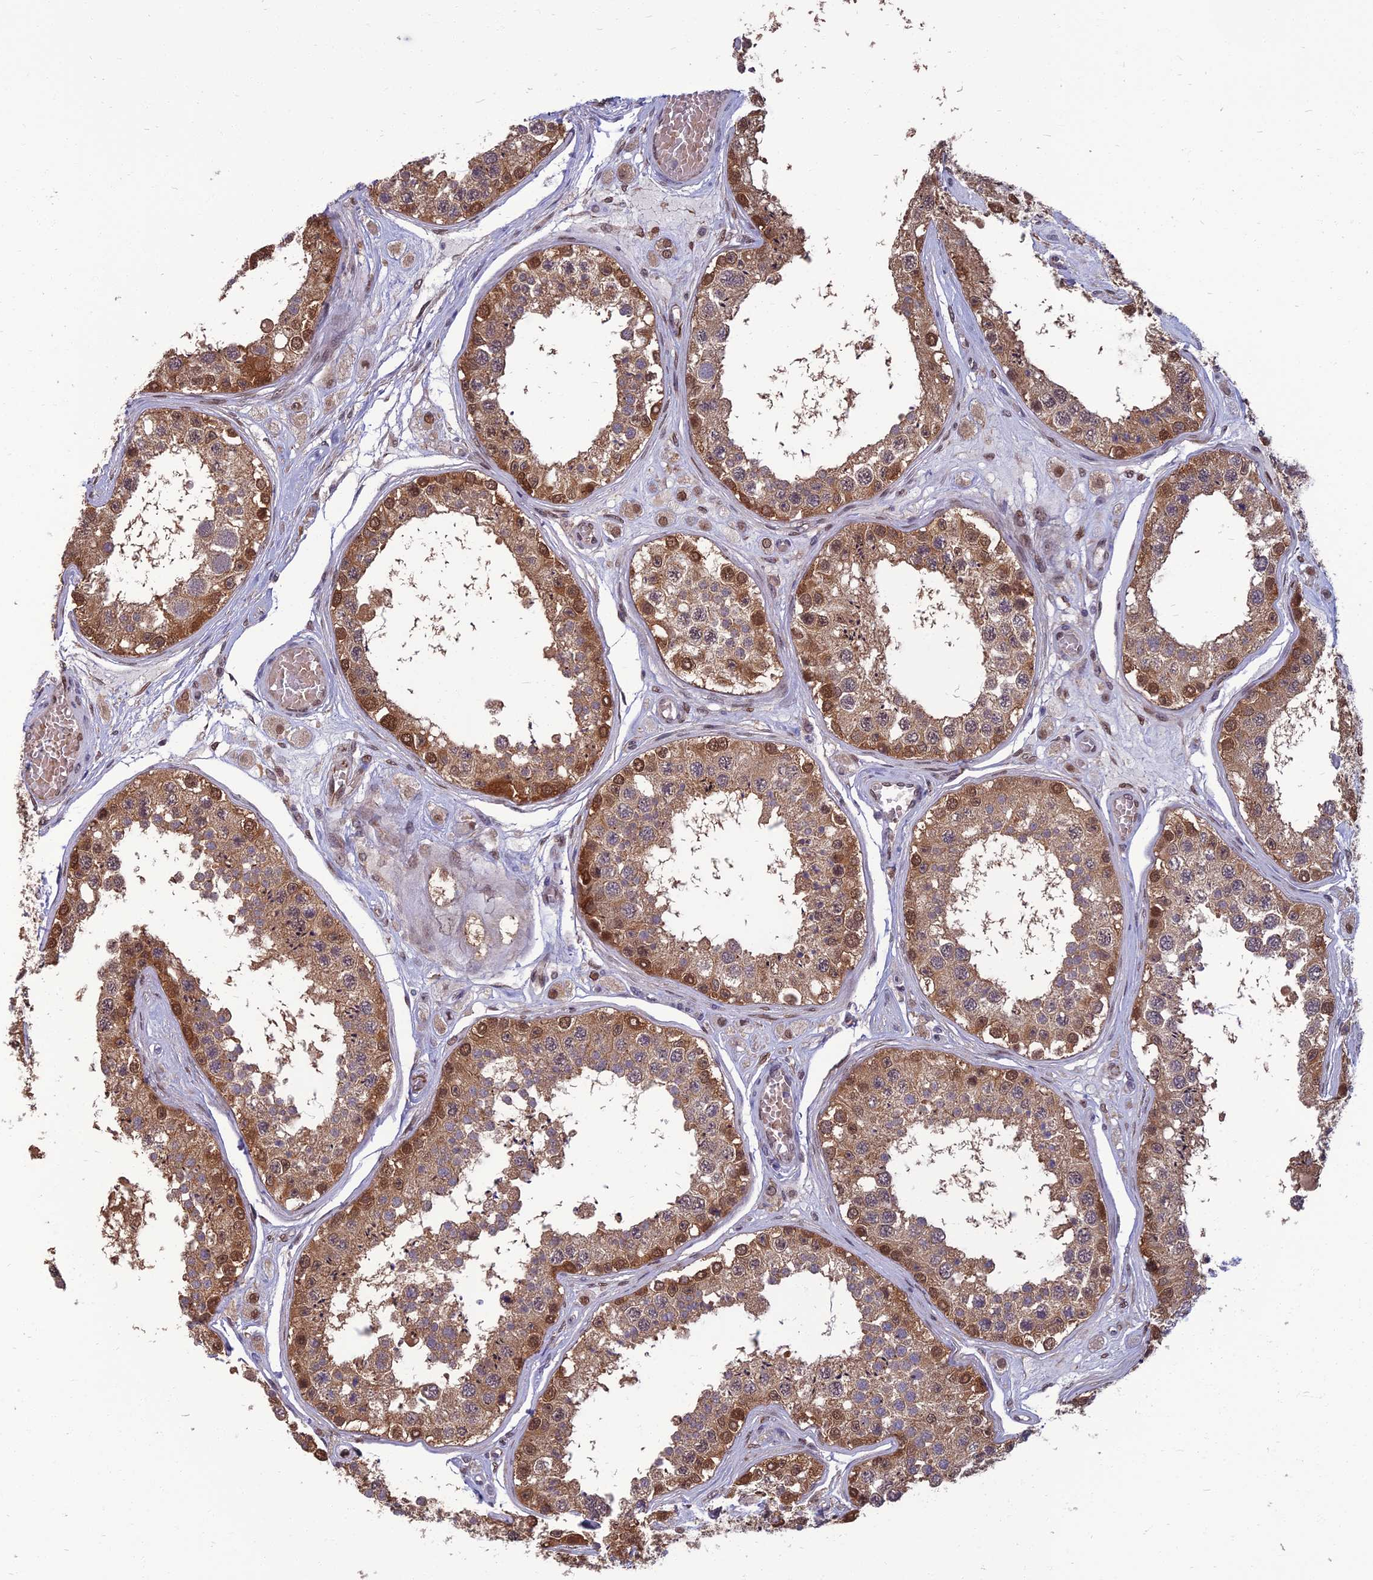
{"staining": {"intensity": "moderate", "quantity": ">75%", "location": "cytoplasmic/membranous"}, "tissue": "testis", "cell_type": "Cells in seminiferous ducts", "image_type": "normal", "snomed": [{"axis": "morphology", "description": "Normal tissue, NOS"}, {"axis": "topography", "description": "Testis"}], "caption": "High-magnification brightfield microscopy of benign testis stained with DAB (brown) and counterstained with hematoxylin (blue). cells in seminiferous ducts exhibit moderate cytoplasmic/membranous positivity is identified in approximately>75% of cells.", "gene": "NR4A3", "patient": {"sex": "male", "age": 25}}